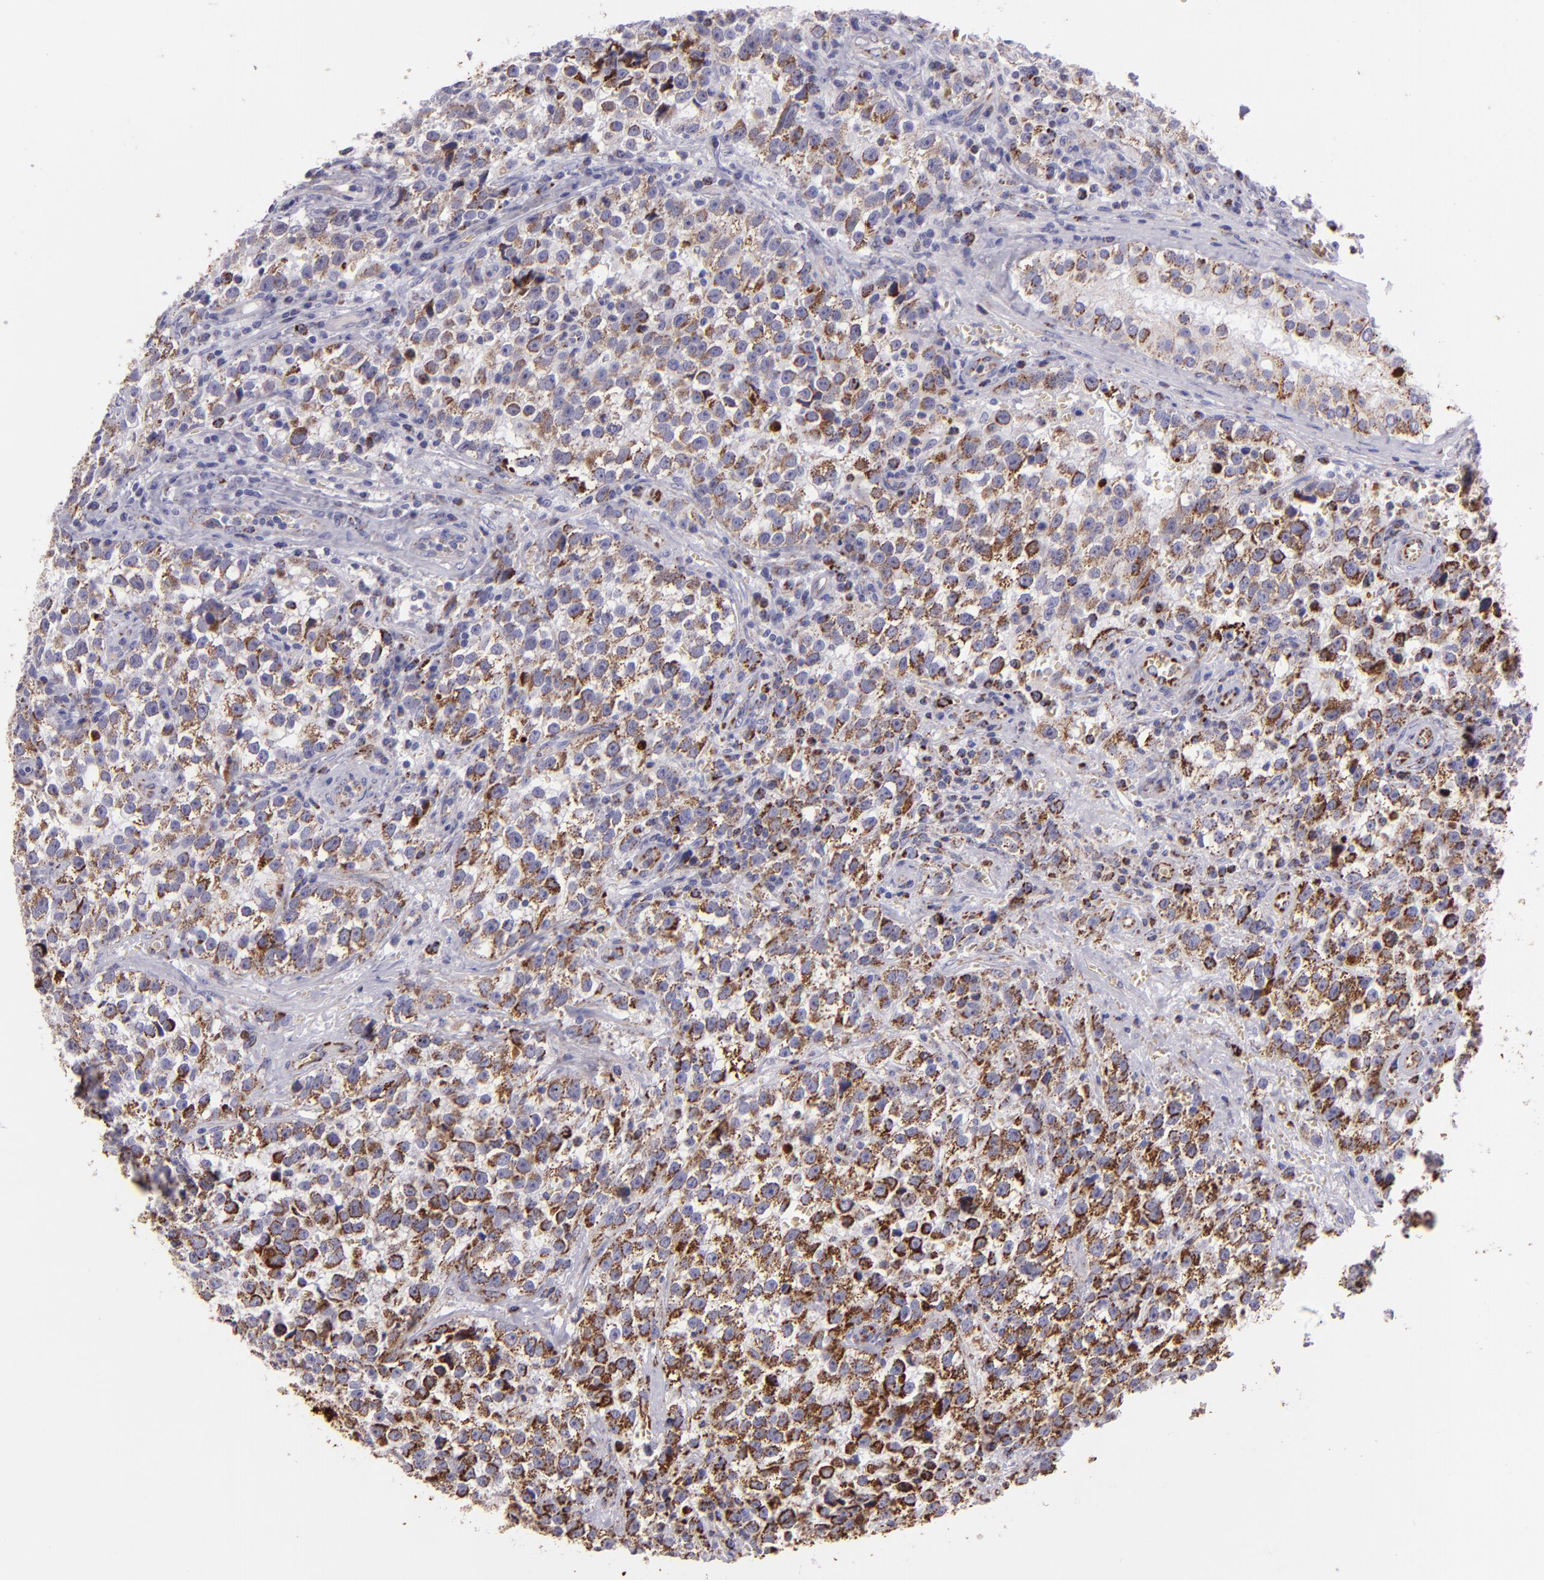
{"staining": {"intensity": "moderate", "quantity": ">75%", "location": "cytoplasmic/membranous"}, "tissue": "testis cancer", "cell_type": "Tumor cells", "image_type": "cancer", "snomed": [{"axis": "morphology", "description": "Seminoma, NOS"}, {"axis": "topography", "description": "Testis"}], "caption": "Human seminoma (testis) stained with a protein marker exhibits moderate staining in tumor cells.", "gene": "HSPD1", "patient": {"sex": "male", "age": 38}}